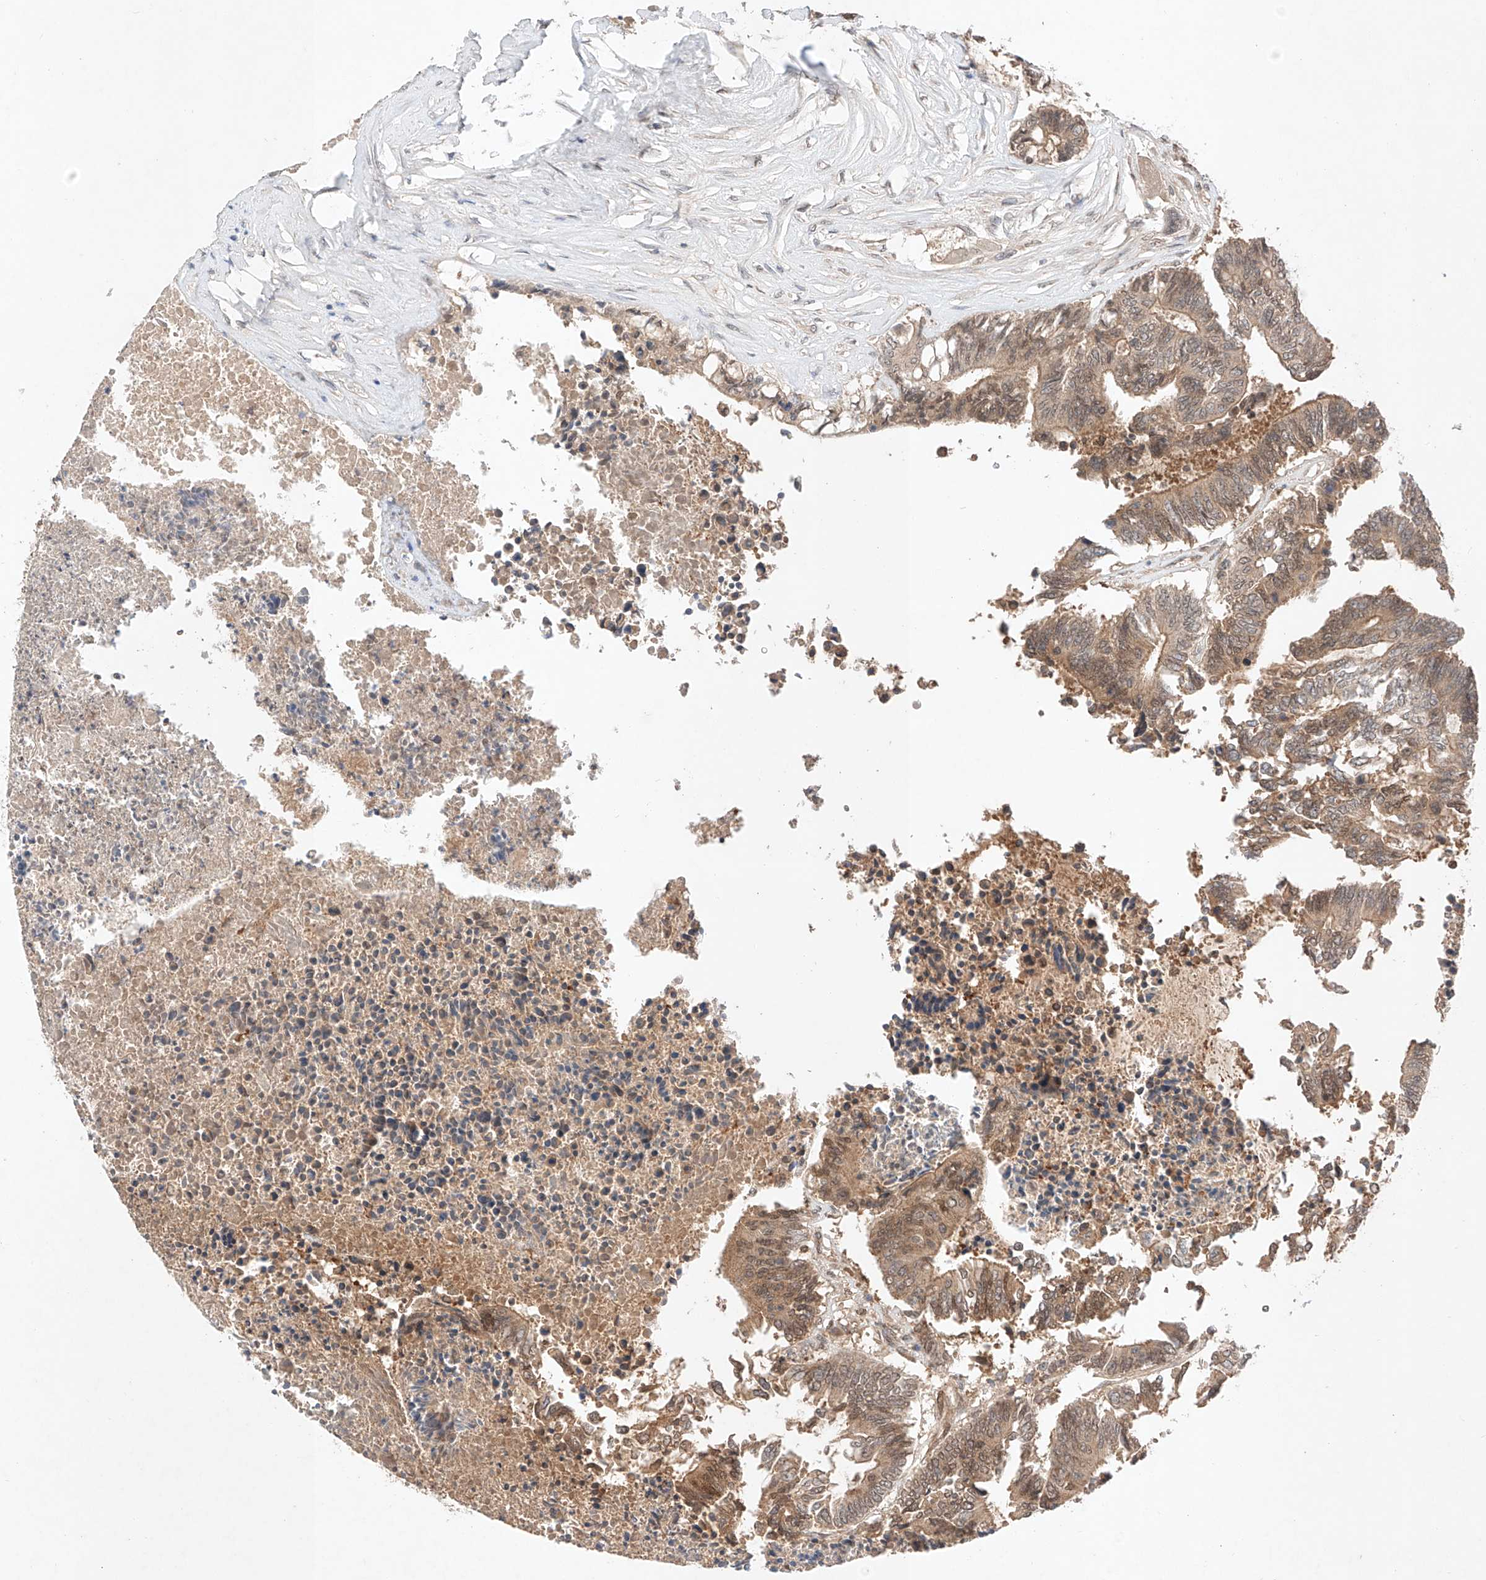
{"staining": {"intensity": "moderate", "quantity": "25%-75%", "location": "cytoplasmic/membranous,nuclear"}, "tissue": "colorectal cancer", "cell_type": "Tumor cells", "image_type": "cancer", "snomed": [{"axis": "morphology", "description": "Adenocarcinoma, NOS"}, {"axis": "topography", "description": "Rectum"}], "caption": "Colorectal cancer was stained to show a protein in brown. There is medium levels of moderate cytoplasmic/membranous and nuclear staining in approximately 25%-75% of tumor cells.", "gene": "ZNF124", "patient": {"sex": "male", "age": 63}}